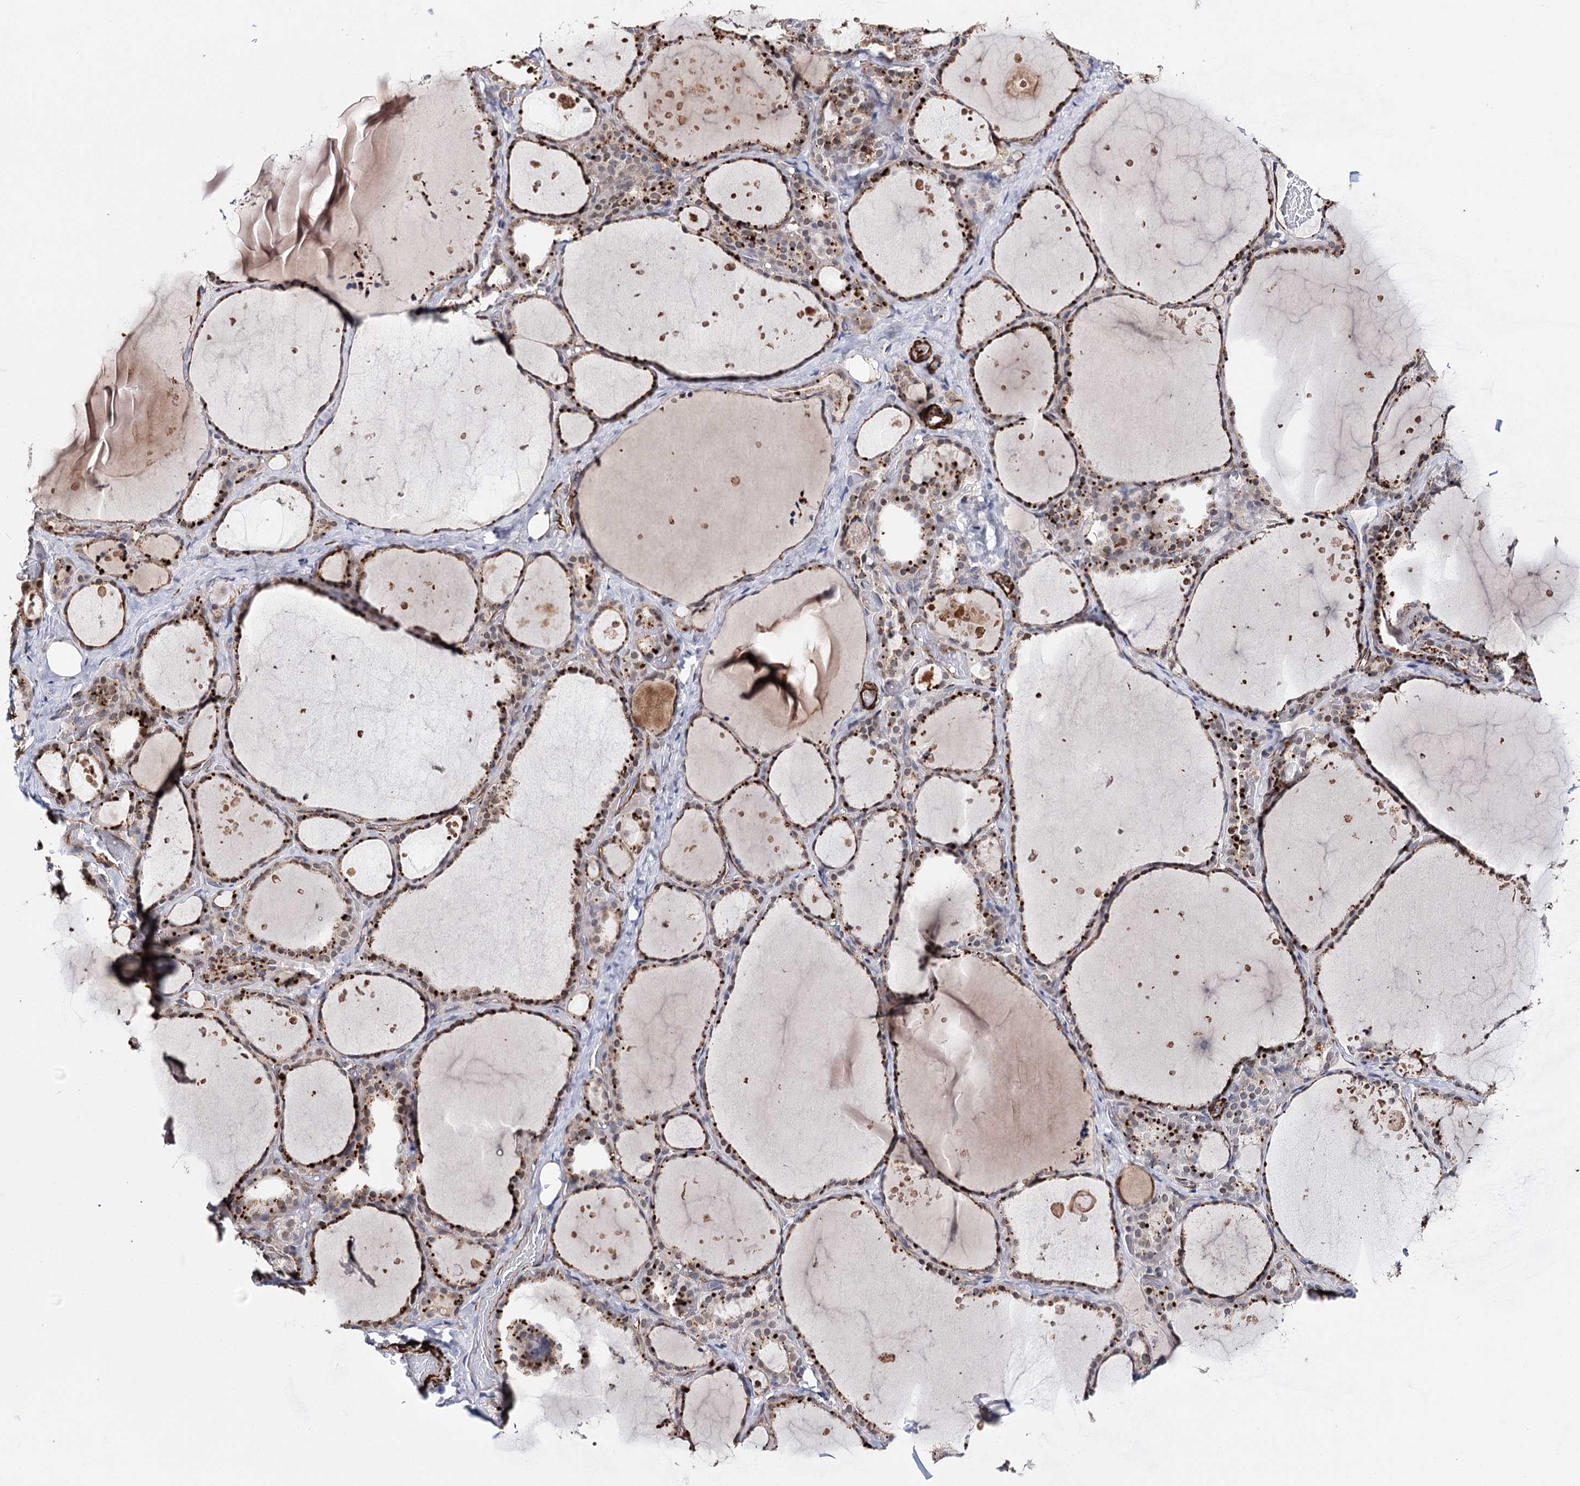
{"staining": {"intensity": "moderate", "quantity": ">75%", "location": "cytoplasmic/membranous"}, "tissue": "thyroid gland", "cell_type": "Glandular cells", "image_type": "normal", "snomed": [{"axis": "morphology", "description": "Normal tissue, NOS"}, {"axis": "topography", "description": "Thyroid gland"}], "caption": "Thyroid gland stained with DAB (3,3'-diaminobenzidine) IHC displays medium levels of moderate cytoplasmic/membranous positivity in about >75% of glandular cells. (Brightfield microscopy of DAB IHC at high magnification).", "gene": "CFAP46", "patient": {"sex": "female", "age": 44}}